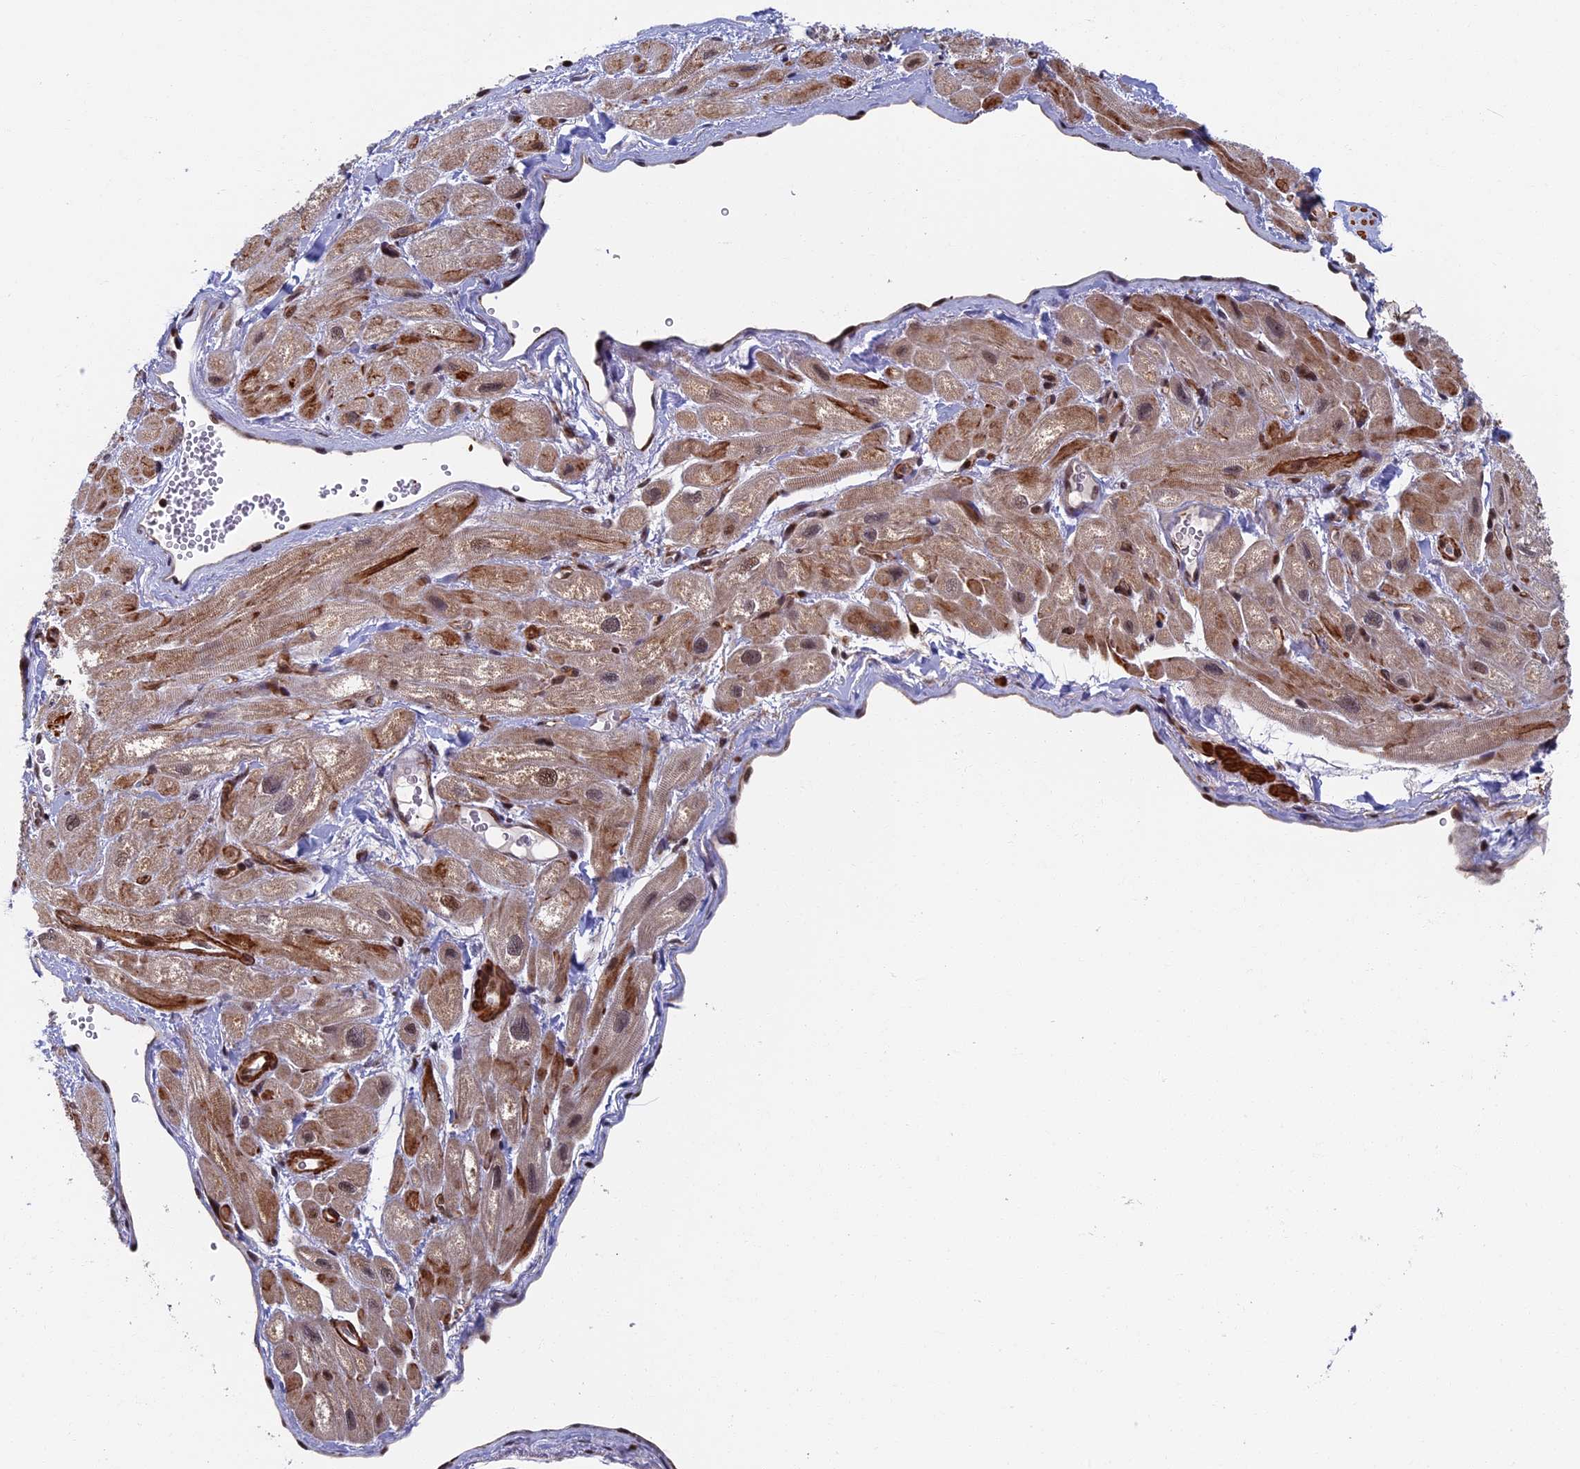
{"staining": {"intensity": "moderate", "quantity": "25%-75%", "location": "cytoplasmic/membranous"}, "tissue": "heart muscle", "cell_type": "Cardiomyocytes", "image_type": "normal", "snomed": [{"axis": "morphology", "description": "Normal tissue, NOS"}, {"axis": "topography", "description": "Heart"}], "caption": "Benign heart muscle displays moderate cytoplasmic/membranous staining in approximately 25%-75% of cardiomyocytes, visualized by immunohistochemistry. Using DAB (brown) and hematoxylin (blue) stains, captured at high magnification using brightfield microscopy.", "gene": "CTDP1", "patient": {"sex": "male", "age": 65}}